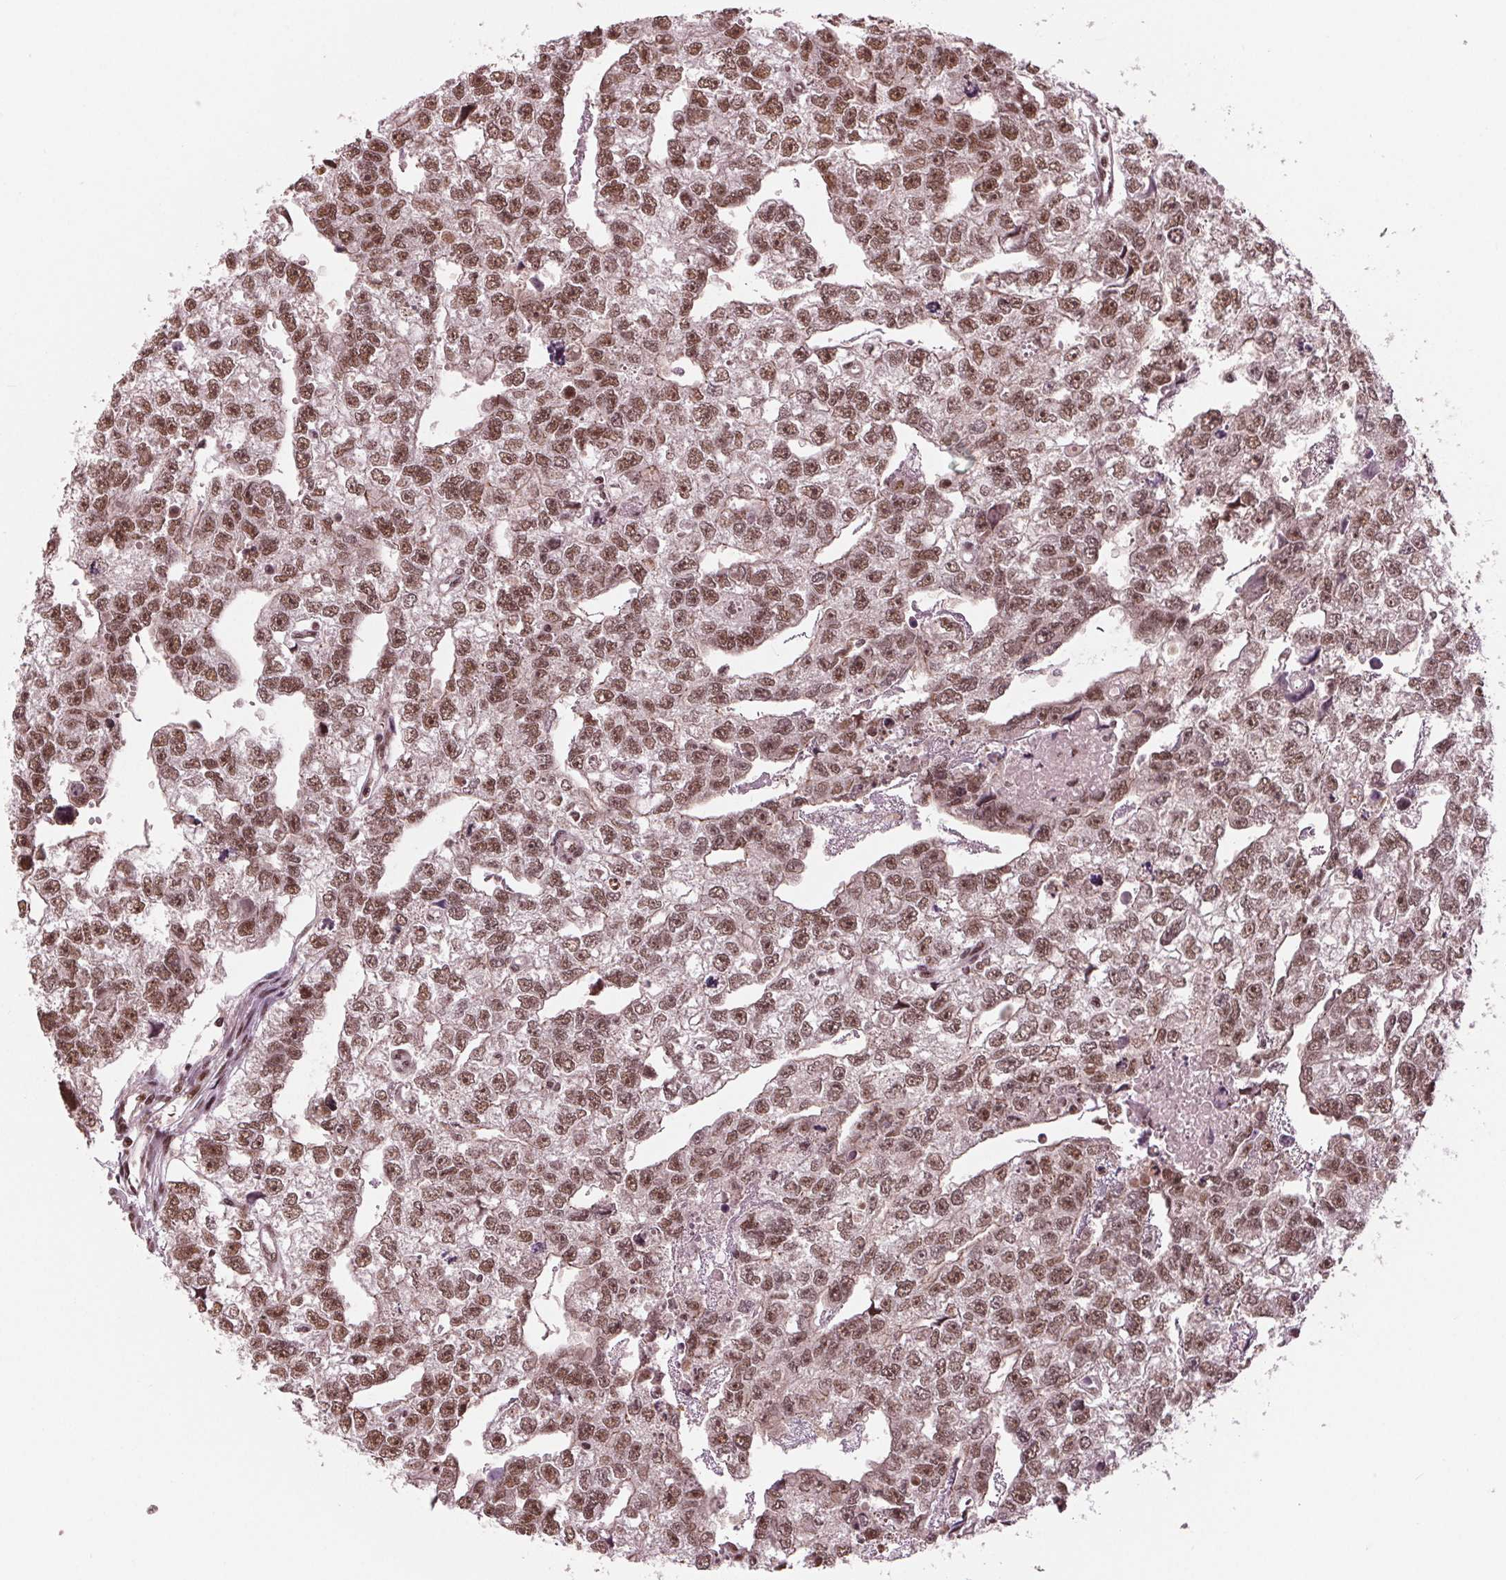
{"staining": {"intensity": "moderate", "quantity": ">75%", "location": "nuclear"}, "tissue": "testis cancer", "cell_type": "Tumor cells", "image_type": "cancer", "snomed": [{"axis": "morphology", "description": "Carcinoma, Embryonal, NOS"}, {"axis": "morphology", "description": "Teratoma, malignant, NOS"}, {"axis": "topography", "description": "Testis"}], "caption": "Moderate nuclear positivity is appreciated in about >75% of tumor cells in testis embryonal carcinoma.", "gene": "LSM2", "patient": {"sex": "male", "age": 44}}